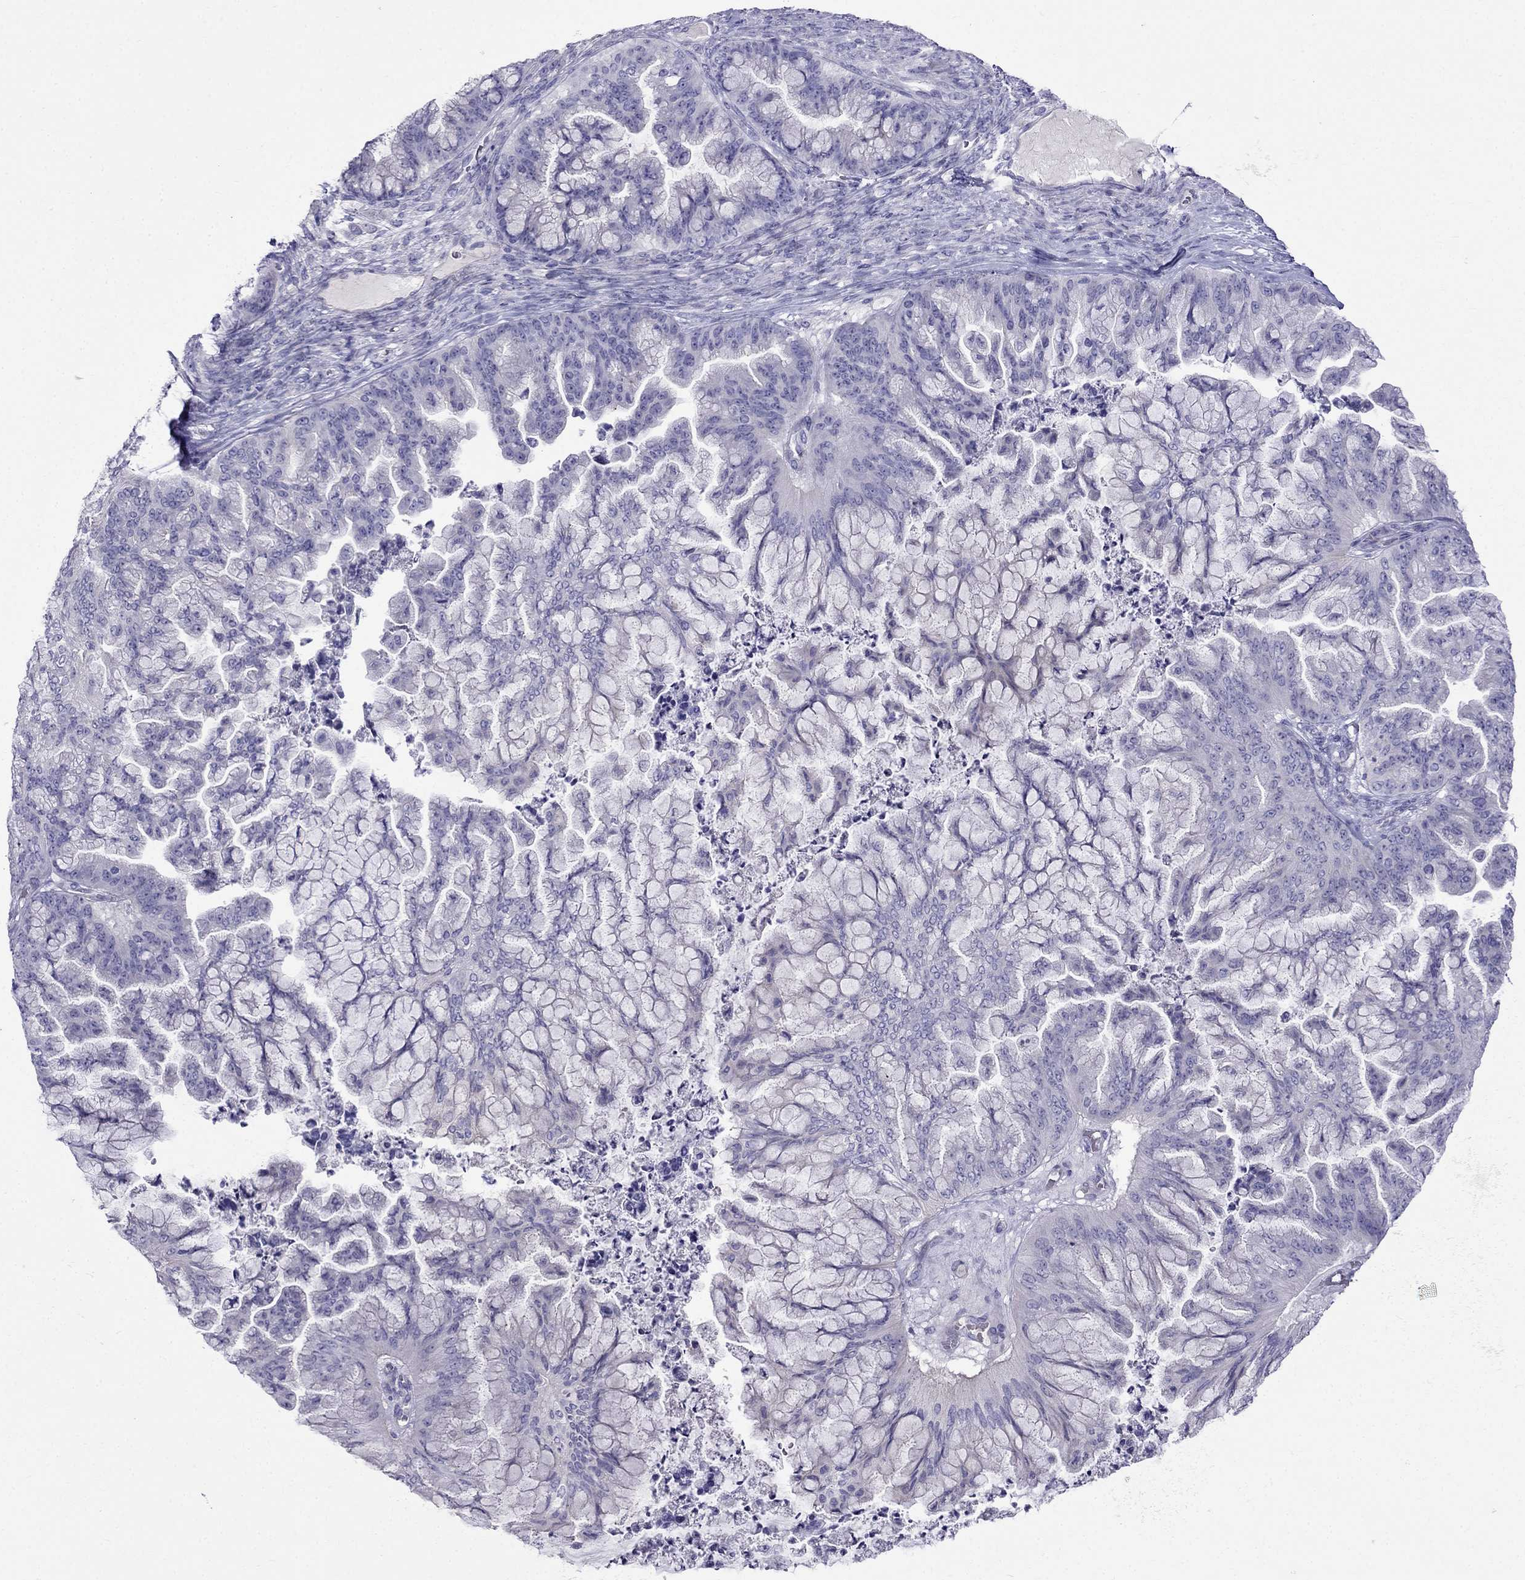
{"staining": {"intensity": "negative", "quantity": "none", "location": "none"}, "tissue": "ovarian cancer", "cell_type": "Tumor cells", "image_type": "cancer", "snomed": [{"axis": "morphology", "description": "Cystadenocarcinoma, mucinous, NOS"}, {"axis": "topography", "description": "Ovary"}], "caption": "The immunohistochemistry (IHC) micrograph has no significant staining in tumor cells of ovarian cancer tissue.", "gene": "PATE1", "patient": {"sex": "female", "age": 67}}